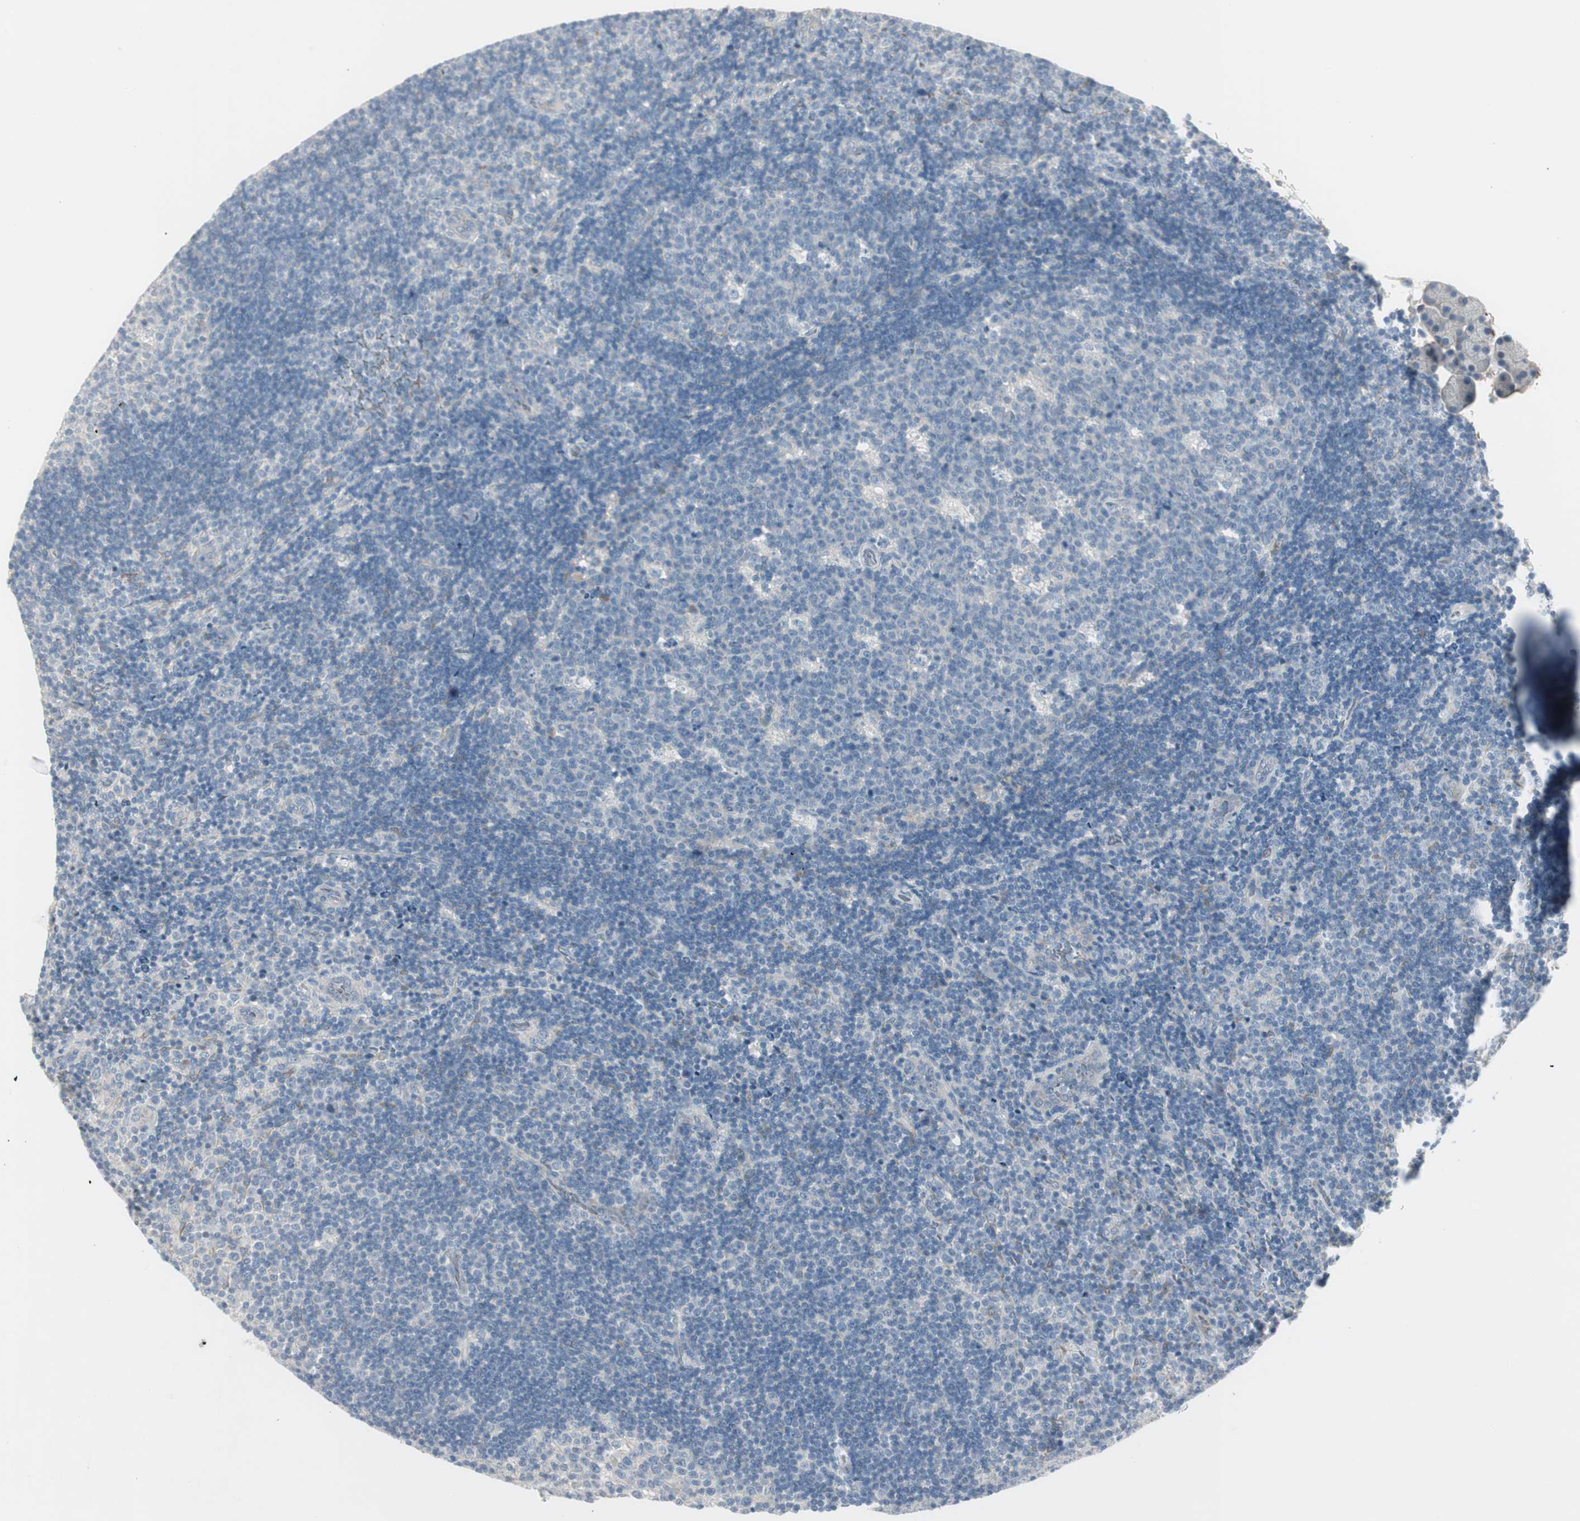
{"staining": {"intensity": "weak", "quantity": "<25%", "location": "cytoplasmic/membranous"}, "tissue": "lymph node", "cell_type": "Germinal center cells", "image_type": "normal", "snomed": [{"axis": "morphology", "description": "Normal tissue, NOS"}, {"axis": "topography", "description": "Lymph node"}, {"axis": "topography", "description": "Salivary gland"}], "caption": "DAB immunohistochemical staining of benign human lymph node exhibits no significant staining in germinal center cells.", "gene": "MAPRE3", "patient": {"sex": "male", "age": 8}}